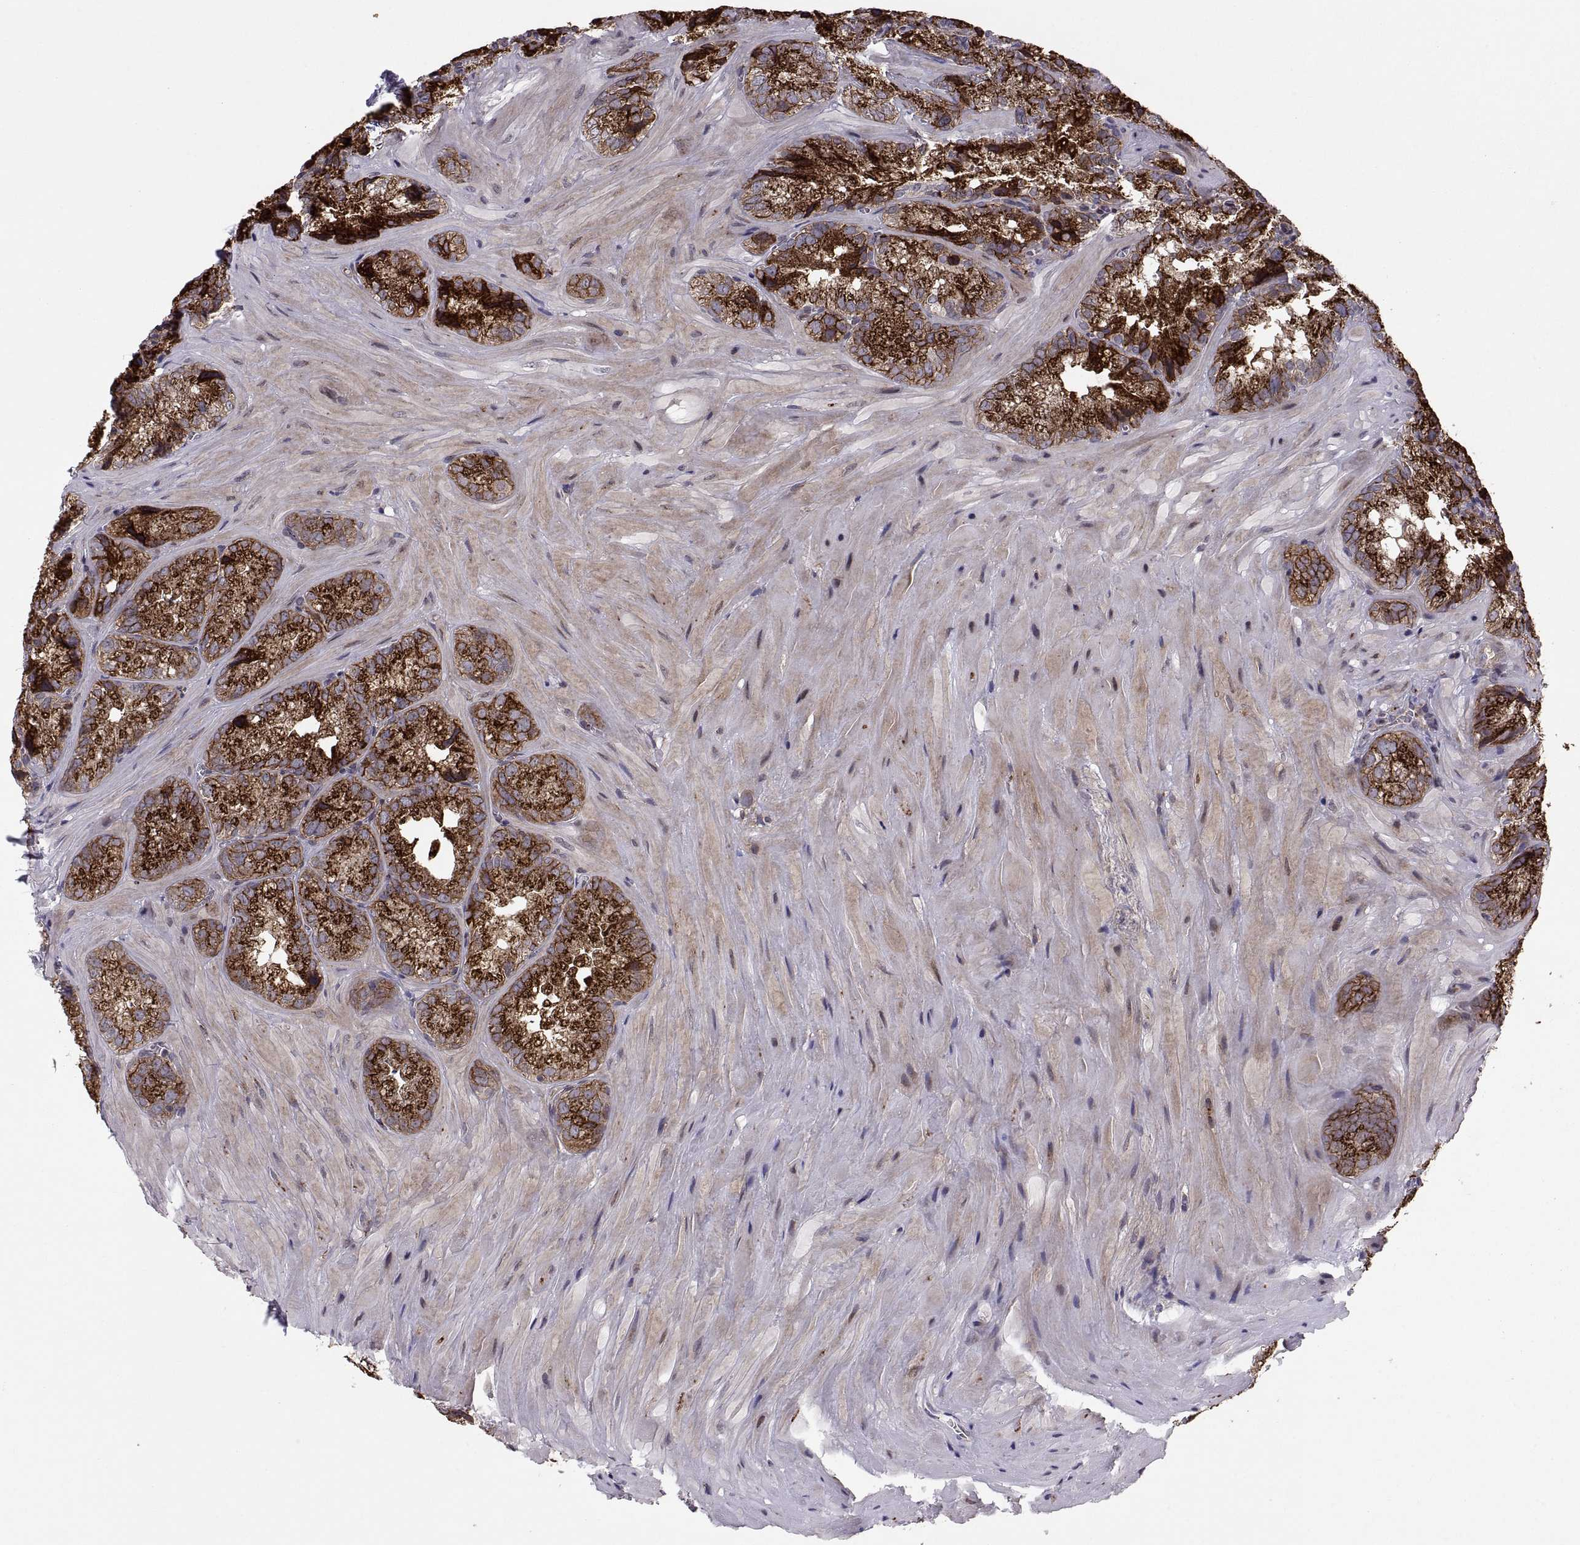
{"staining": {"intensity": "strong", "quantity": ">75%", "location": "cytoplasmic/membranous"}, "tissue": "seminal vesicle", "cell_type": "Glandular cells", "image_type": "normal", "snomed": [{"axis": "morphology", "description": "Normal tissue, NOS"}, {"axis": "topography", "description": "Seminal veicle"}], "caption": "Immunohistochemistry staining of benign seminal vesicle, which exhibits high levels of strong cytoplasmic/membranous staining in about >75% of glandular cells indicating strong cytoplasmic/membranous protein staining. The staining was performed using DAB (brown) for protein detection and nuclei were counterstained in hematoxylin (blue).", "gene": "TESC", "patient": {"sex": "male", "age": 57}}